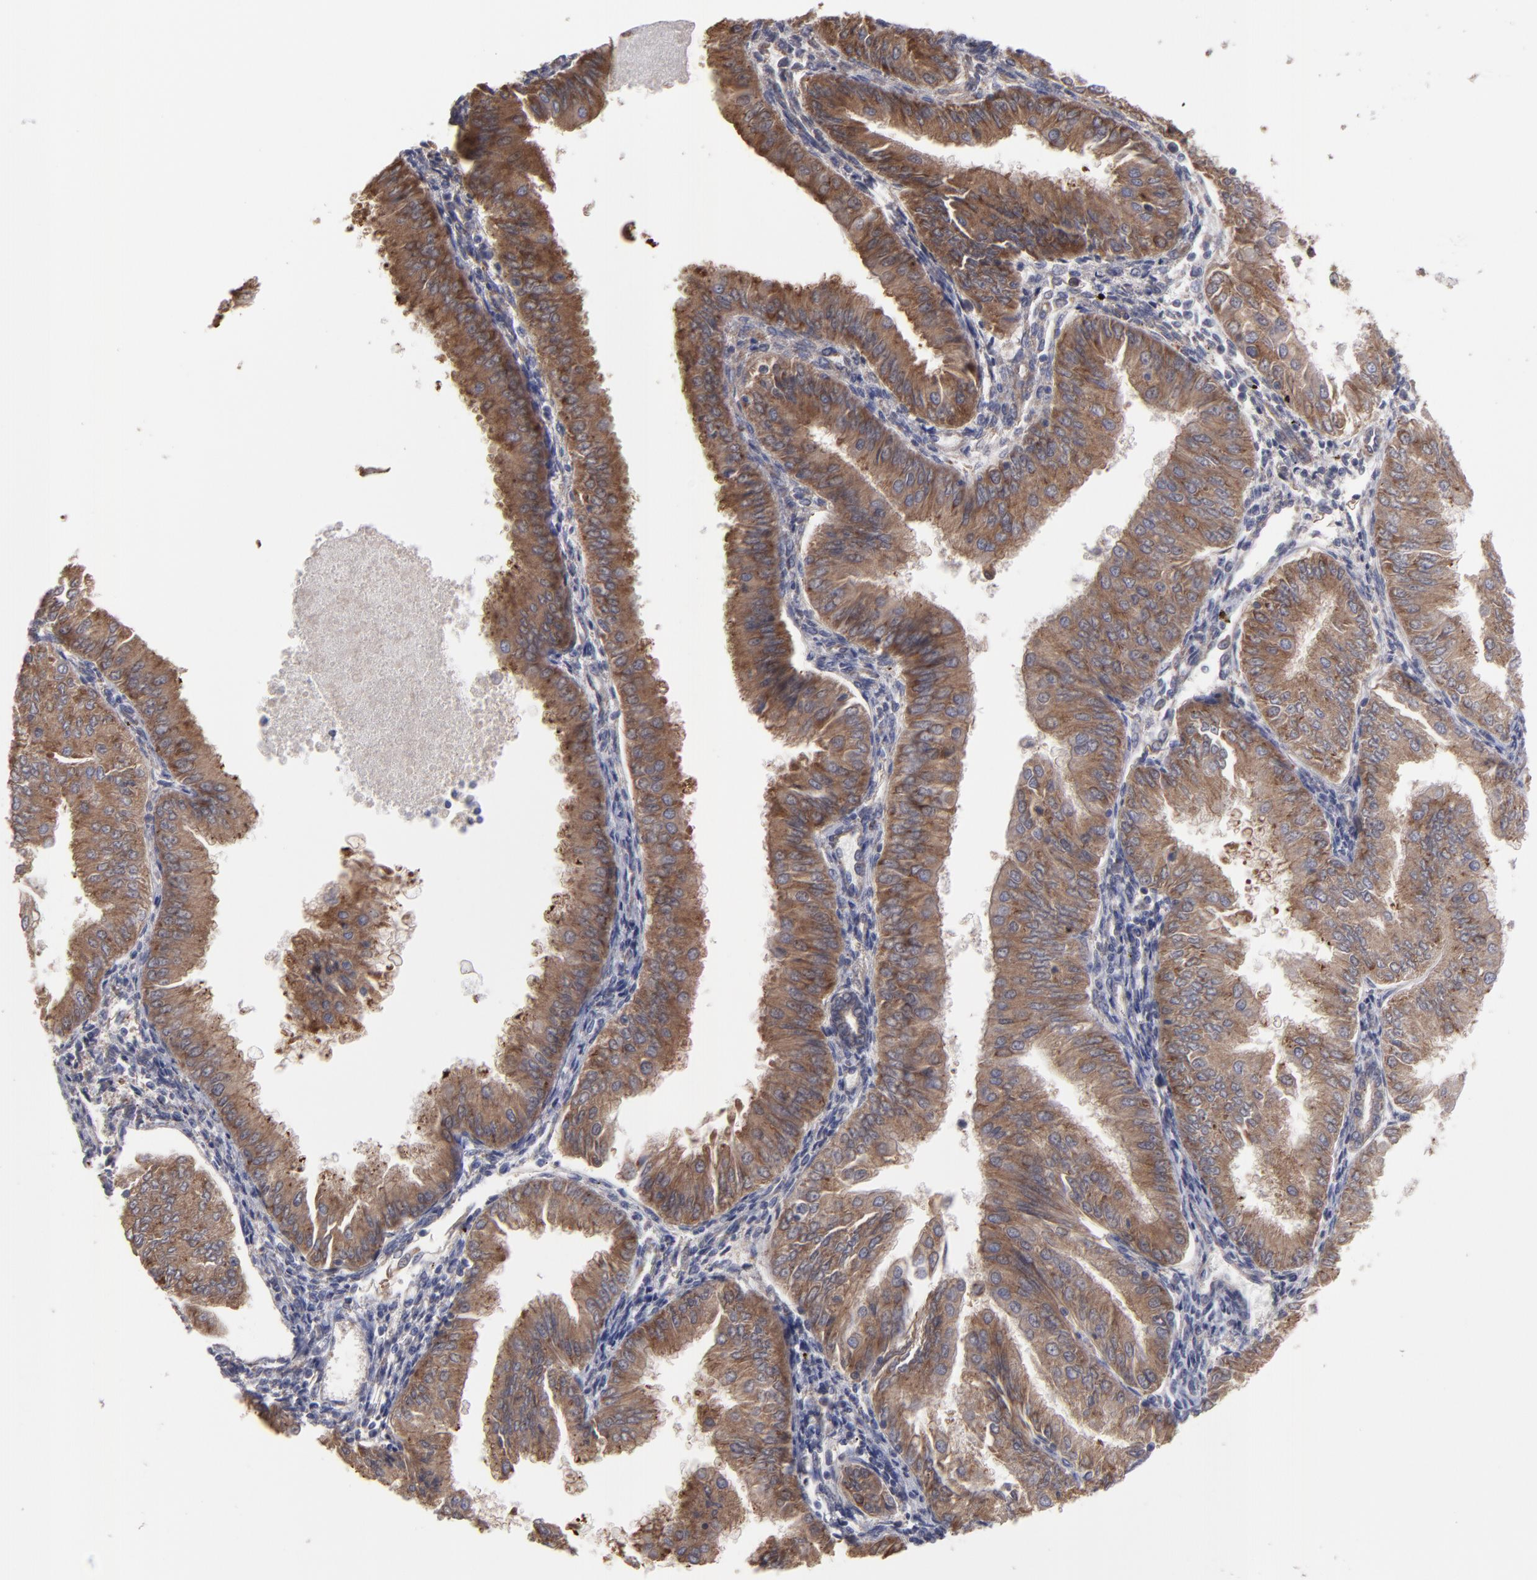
{"staining": {"intensity": "moderate", "quantity": ">75%", "location": "cytoplasmic/membranous"}, "tissue": "endometrial cancer", "cell_type": "Tumor cells", "image_type": "cancer", "snomed": [{"axis": "morphology", "description": "Adenocarcinoma, NOS"}, {"axis": "topography", "description": "Endometrium"}], "caption": "Endometrial adenocarcinoma stained with a protein marker displays moderate staining in tumor cells.", "gene": "SND1", "patient": {"sex": "female", "age": 53}}